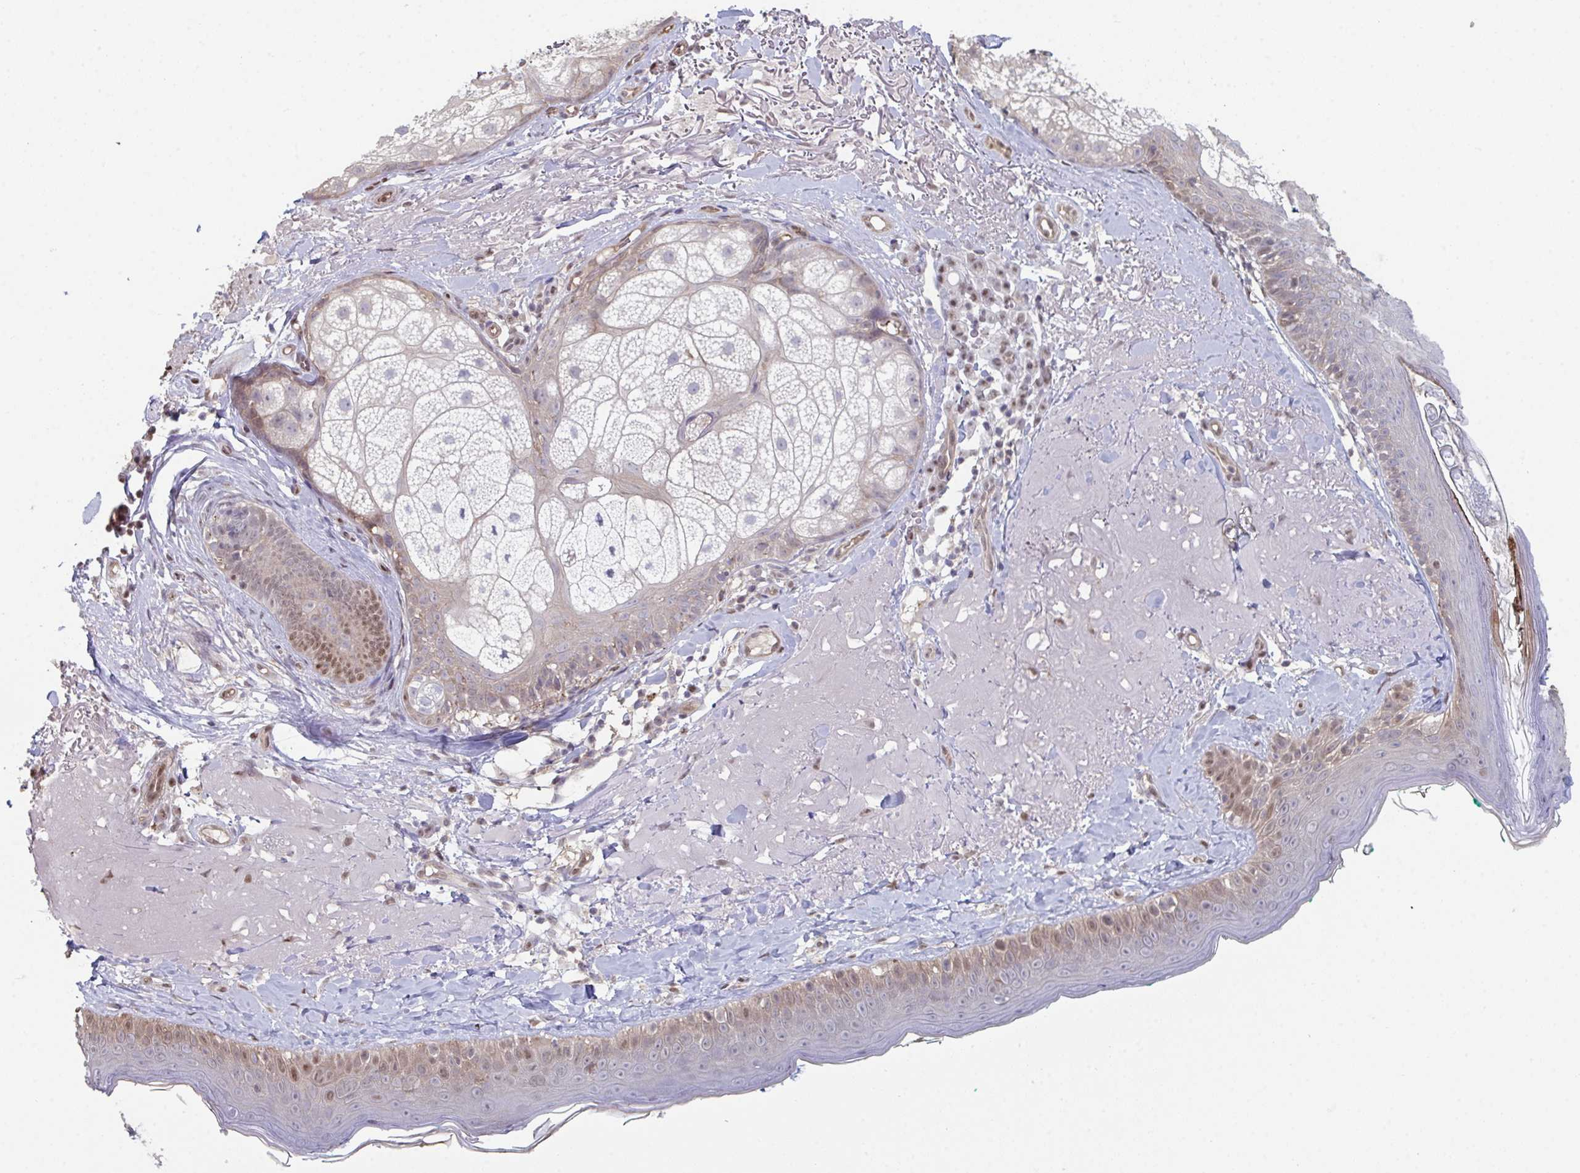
{"staining": {"intensity": "moderate", "quantity": "<25%", "location": "nuclear"}, "tissue": "skin", "cell_type": "Fibroblasts", "image_type": "normal", "snomed": [{"axis": "morphology", "description": "Normal tissue, NOS"}, {"axis": "topography", "description": "Skin"}], "caption": "Protein staining of normal skin demonstrates moderate nuclear positivity in about <25% of fibroblasts. (Brightfield microscopy of DAB IHC at high magnification).", "gene": "ACD", "patient": {"sex": "male", "age": 73}}